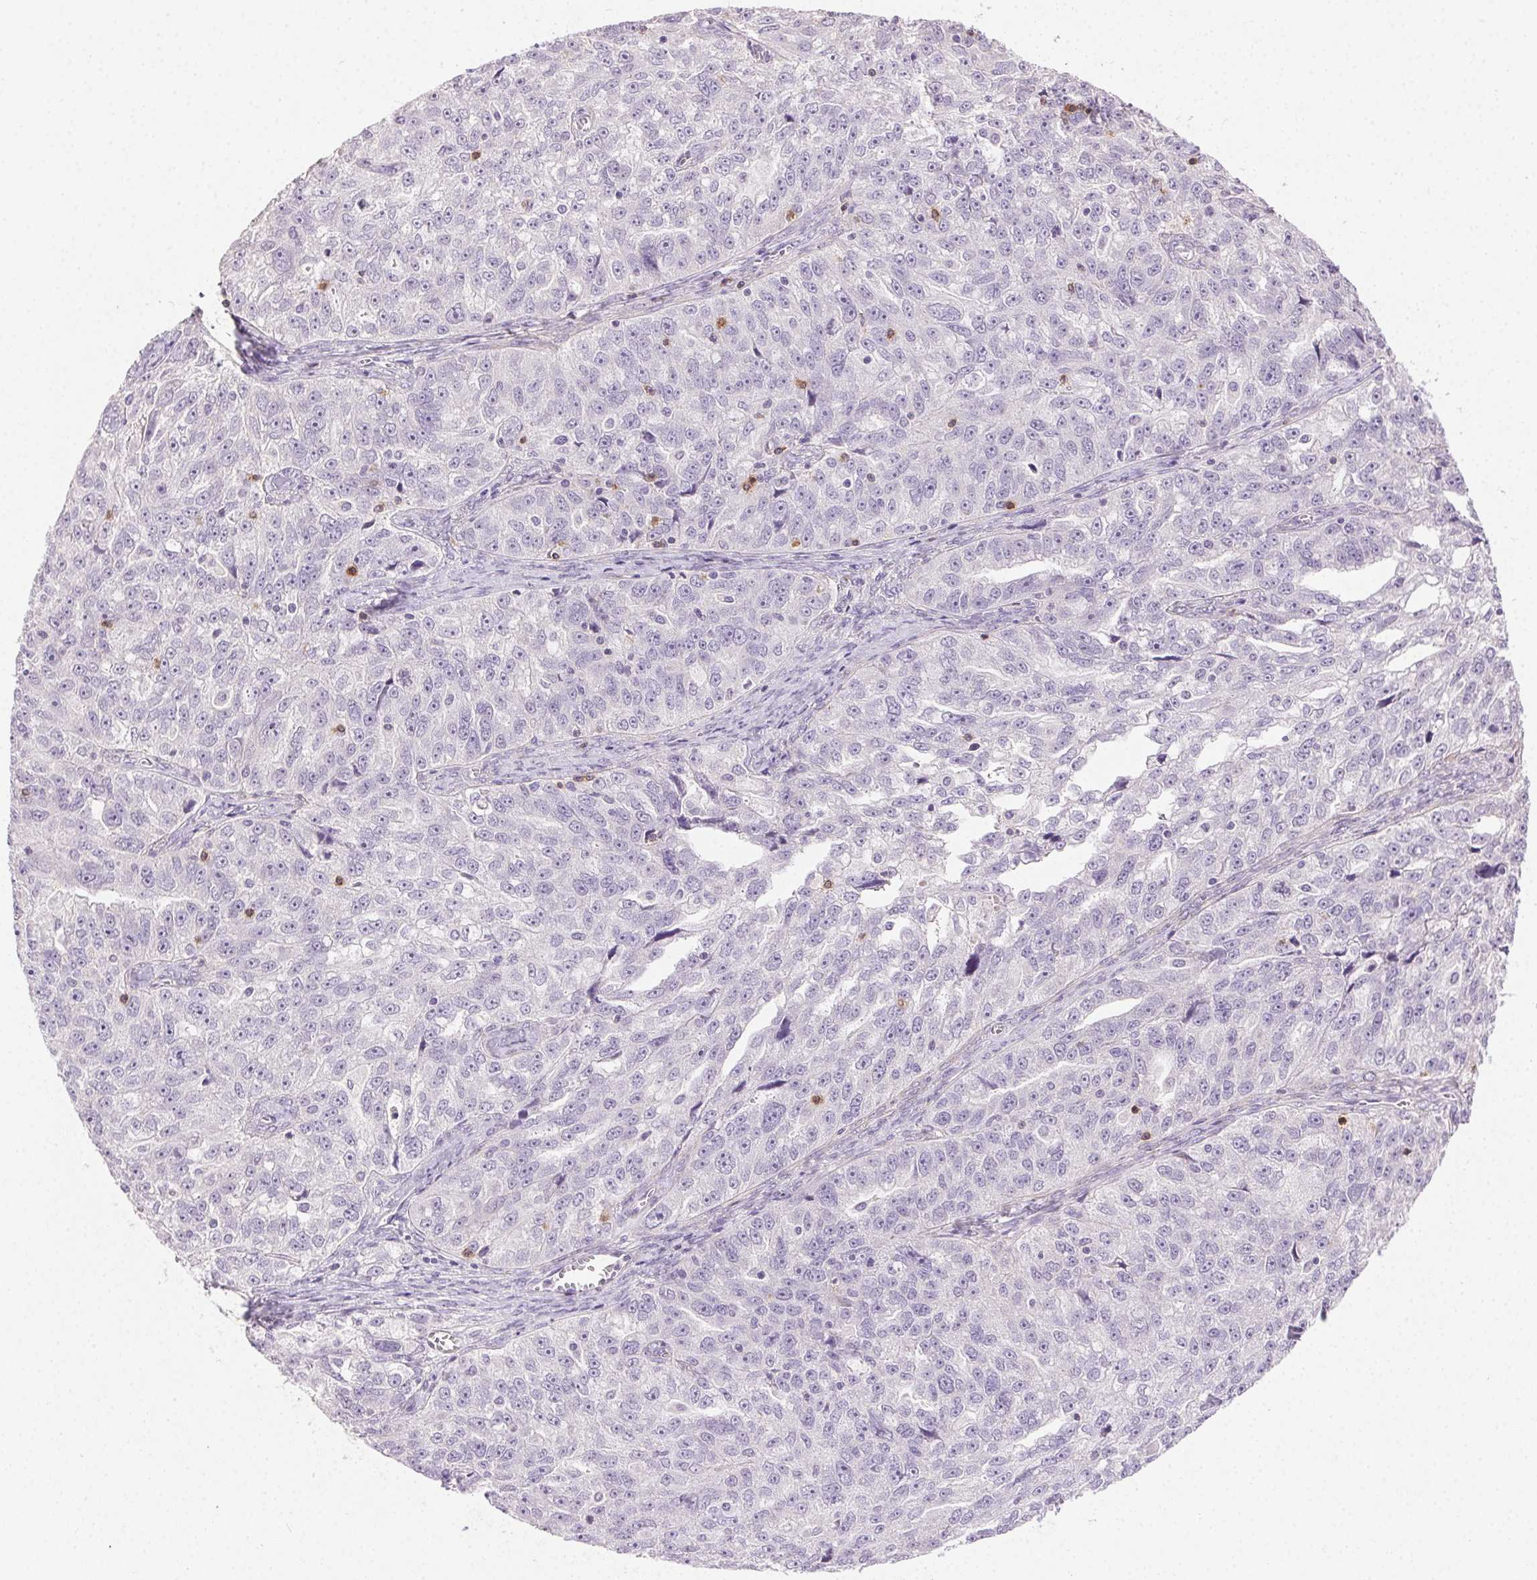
{"staining": {"intensity": "negative", "quantity": "none", "location": "none"}, "tissue": "ovarian cancer", "cell_type": "Tumor cells", "image_type": "cancer", "snomed": [{"axis": "morphology", "description": "Cystadenocarcinoma, serous, NOS"}, {"axis": "topography", "description": "Ovary"}], "caption": "Immunohistochemistry micrograph of neoplastic tissue: human ovarian serous cystadenocarcinoma stained with DAB exhibits no significant protein staining in tumor cells. (DAB (3,3'-diaminobenzidine) immunohistochemistry with hematoxylin counter stain).", "gene": "AKAP5", "patient": {"sex": "female", "age": 51}}